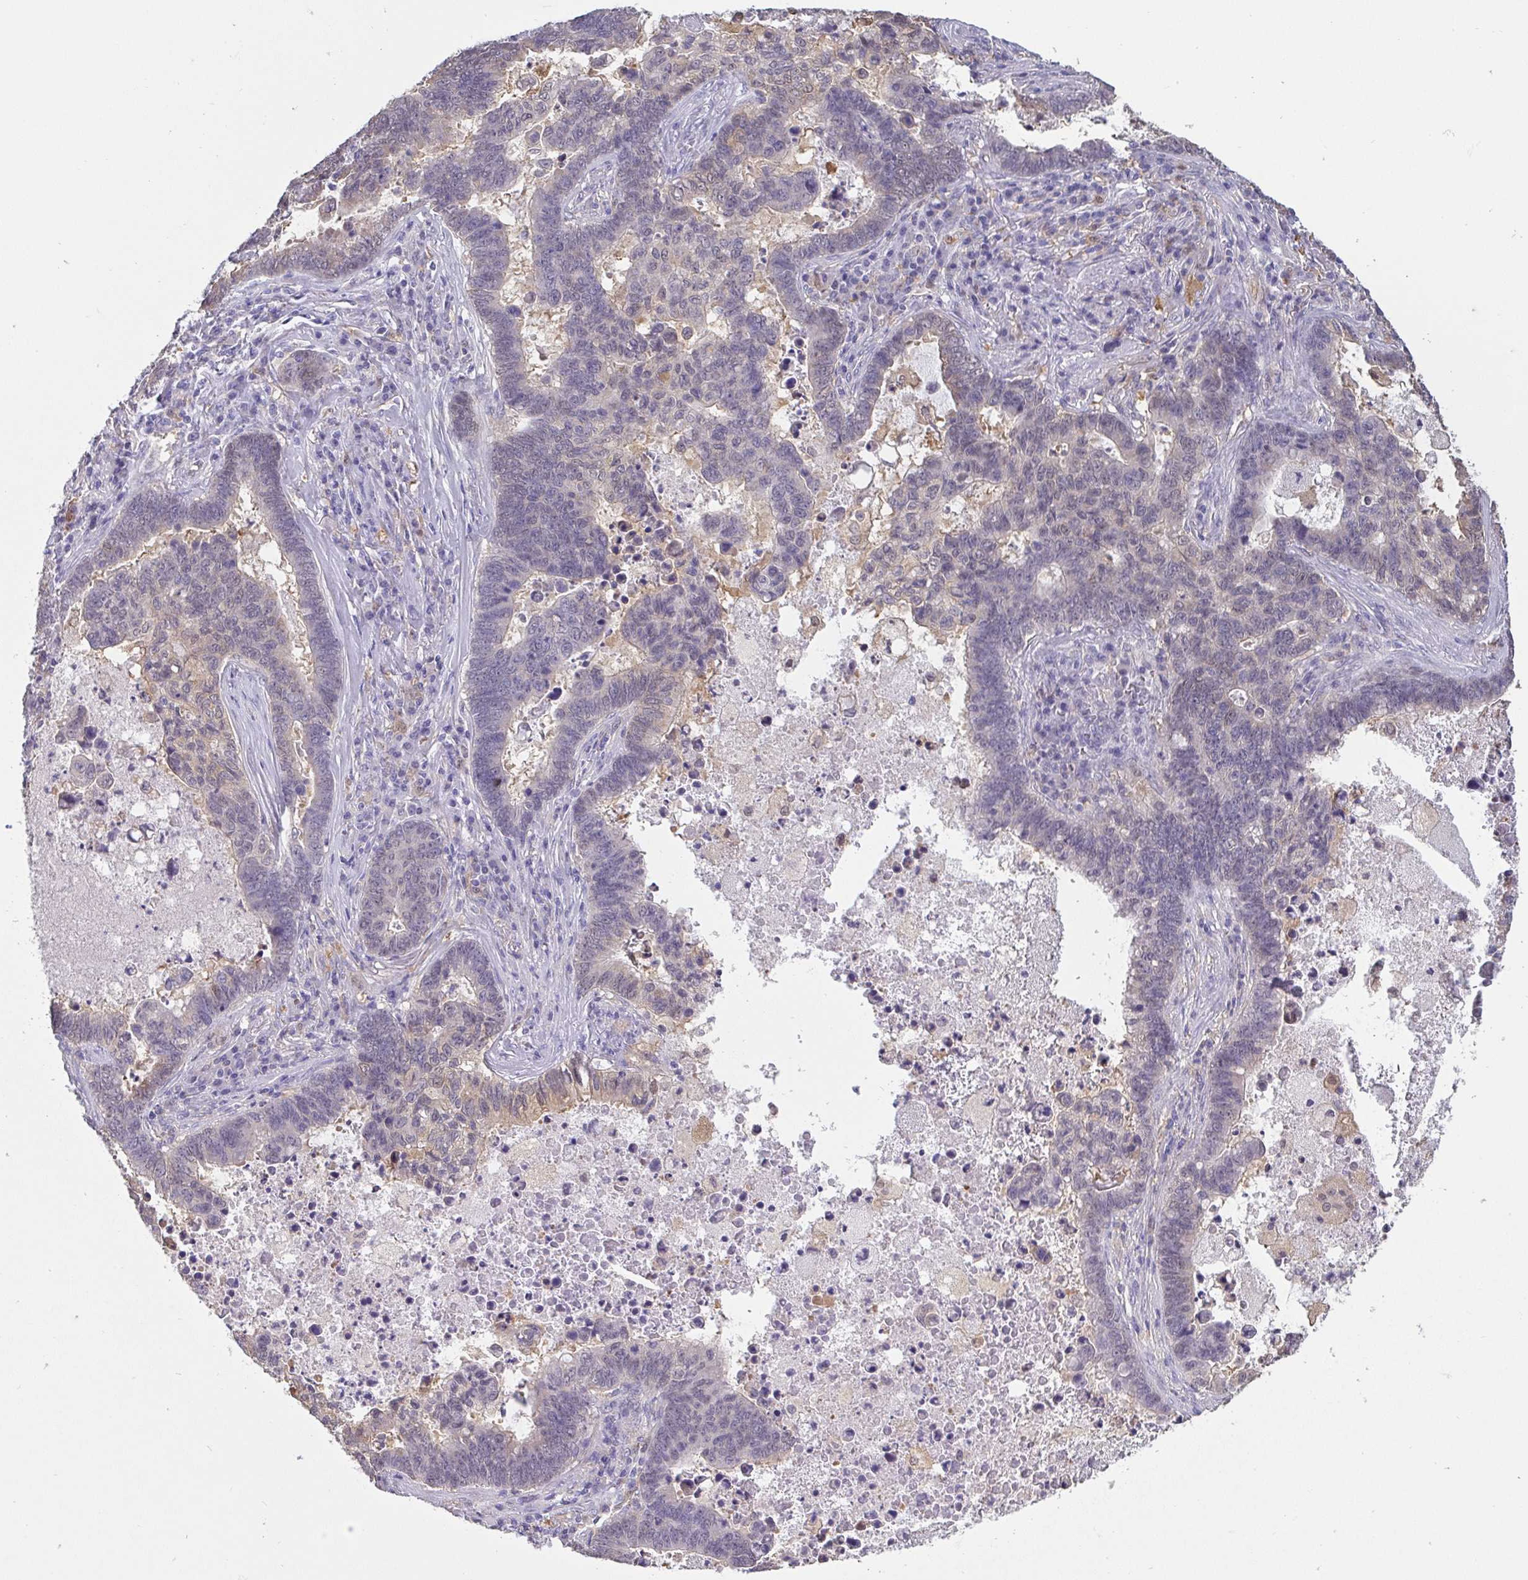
{"staining": {"intensity": "negative", "quantity": "none", "location": "none"}, "tissue": "lung cancer", "cell_type": "Tumor cells", "image_type": "cancer", "snomed": [{"axis": "morphology", "description": "Aneuploidy"}, {"axis": "morphology", "description": "Adenocarcinoma, NOS"}, {"axis": "morphology", "description": "Adenocarcinoma primary or metastatic"}, {"axis": "topography", "description": "Lung"}], "caption": "Immunohistochemistry photomicrograph of adenocarcinoma (lung) stained for a protein (brown), which exhibits no staining in tumor cells.", "gene": "IDH1", "patient": {"sex": "female", "age": 75}}